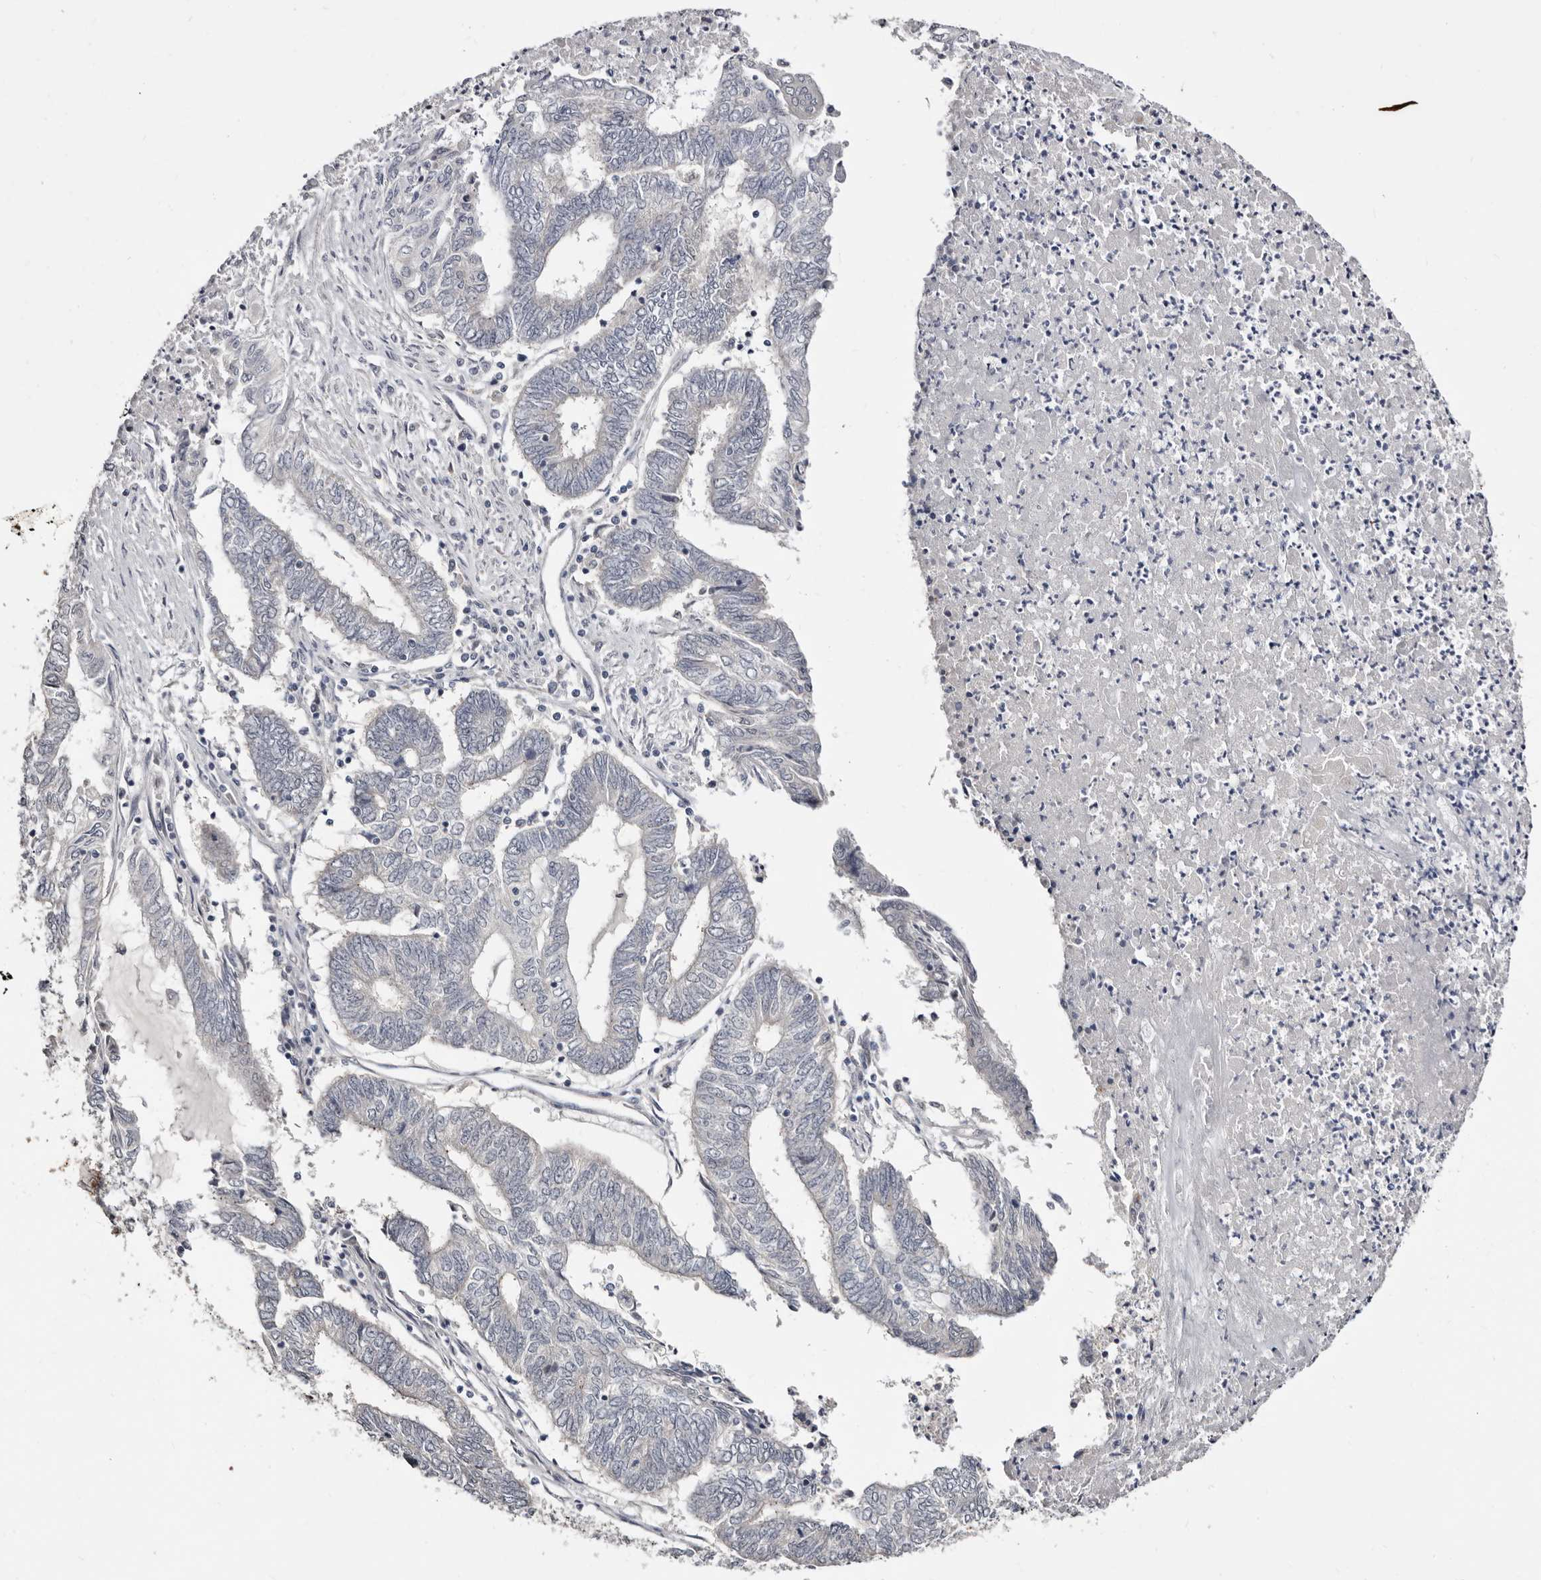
{"staining": {"intensity": "negative", "quantity": "none", "location": "none"}, "tissue": "endometrial cancer", "cell_type": "Tumor cells", "image_type": "cancer", "snomed": [{"axis": "morphology", "description": "Adenocarcinoma, NOS"}, {"axis": "topography", "description": "Uterus"}, {"axis": "topography", "description": "Endometrium"}], "caption": "Tumor cells show no significant protein expression in endometrial cancer. Brightfield microscopy of immunohistochemistry stained with DAB (brown) and hematoxylin (blue), captured at high magnification.", "gene": "KLHL4", "patient": {"sex": "female", "age": 70}}